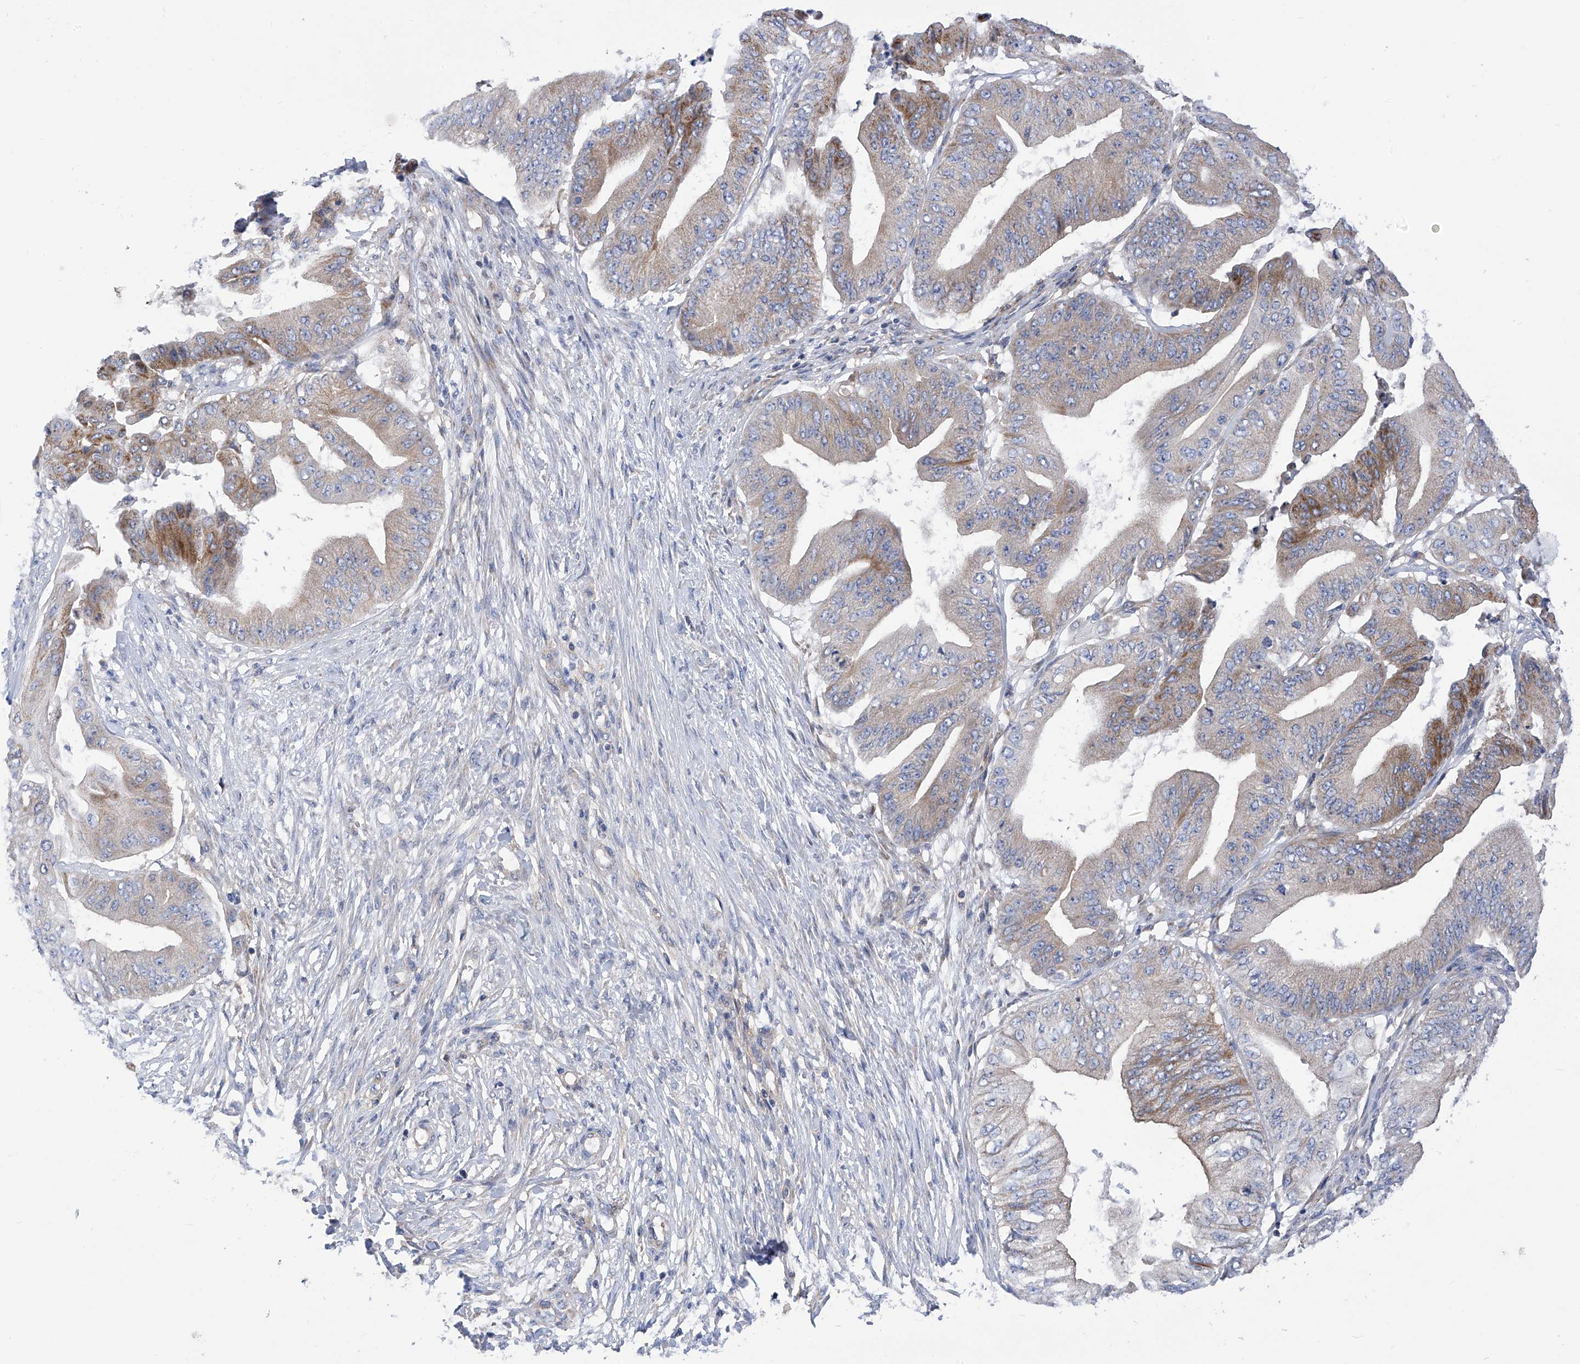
{"staining": {"intensity": "moderate", "quantity": "<25%", "location": "cytoplasmic/membranous"}, "tissue": "pancreatic cancer", "cell_type": "Tumor cells", "image_type": "cancer", "snomed": [{"axis": "morphology", "description": "Adenocarcinoma, NOS"}, {"axis": "topography", "description": "Pancreas"}], "caption": "Pancreatic cancer (adenocarcinoma) tissue reveals moderate cytoplasmic/membranous staining in about <25% of tumor cells", "gene": "P2RX7", "patient": {"sex": "female", "age": 77}}